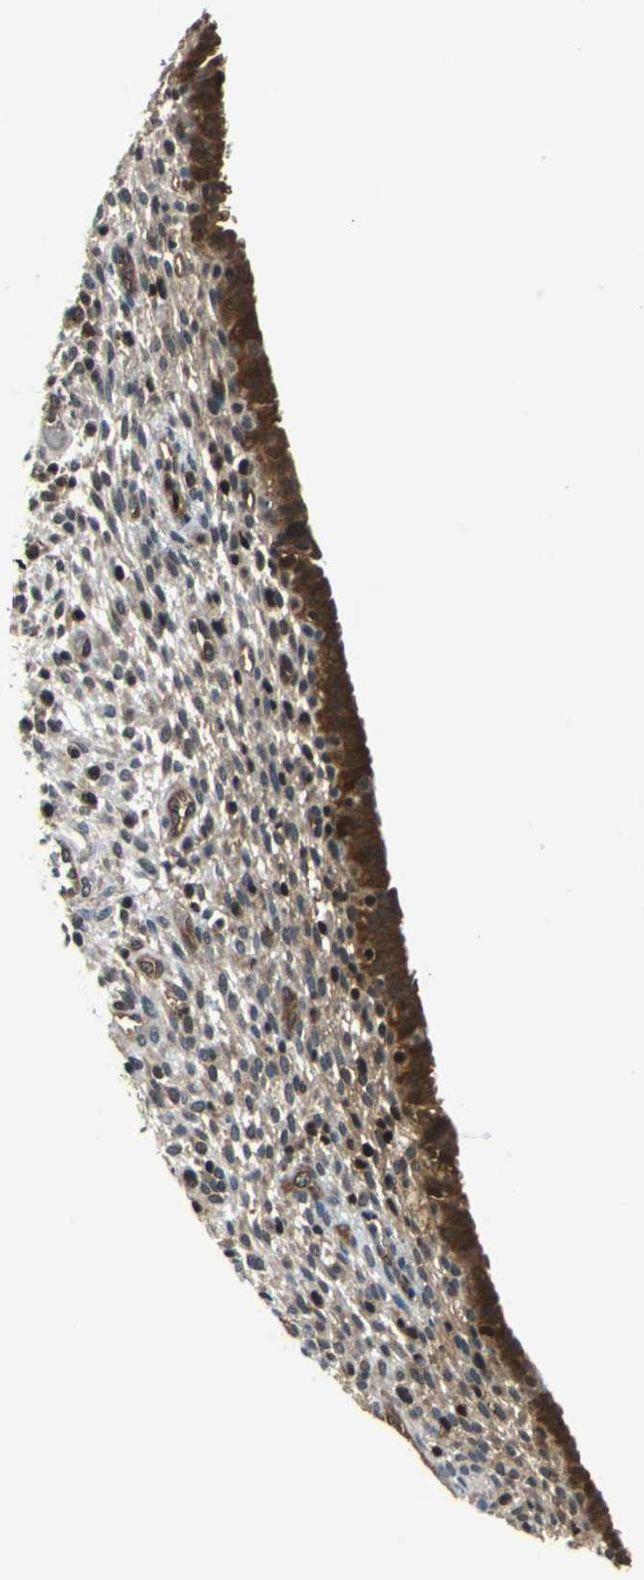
{"staining": {"intensity": "negative", "quantity": "none", "location": "none"}, "tissue": "endometrium", "cell_type": "Cells in endometrial stroma", "image_type": "normal", "snomed": [{"axis": "morphology", "description": "Normal tissue, NOS"}, {"axis": "topography", "description": "Endometrium"}], "caption": "Immunohistochemistry photomicrograph of benign endometrium stained for a protein (brown), which exhibits no expression in cells in endometrial stroma.", "gene": "PSME1", "patient": {"sex": "female", "age": 72}}